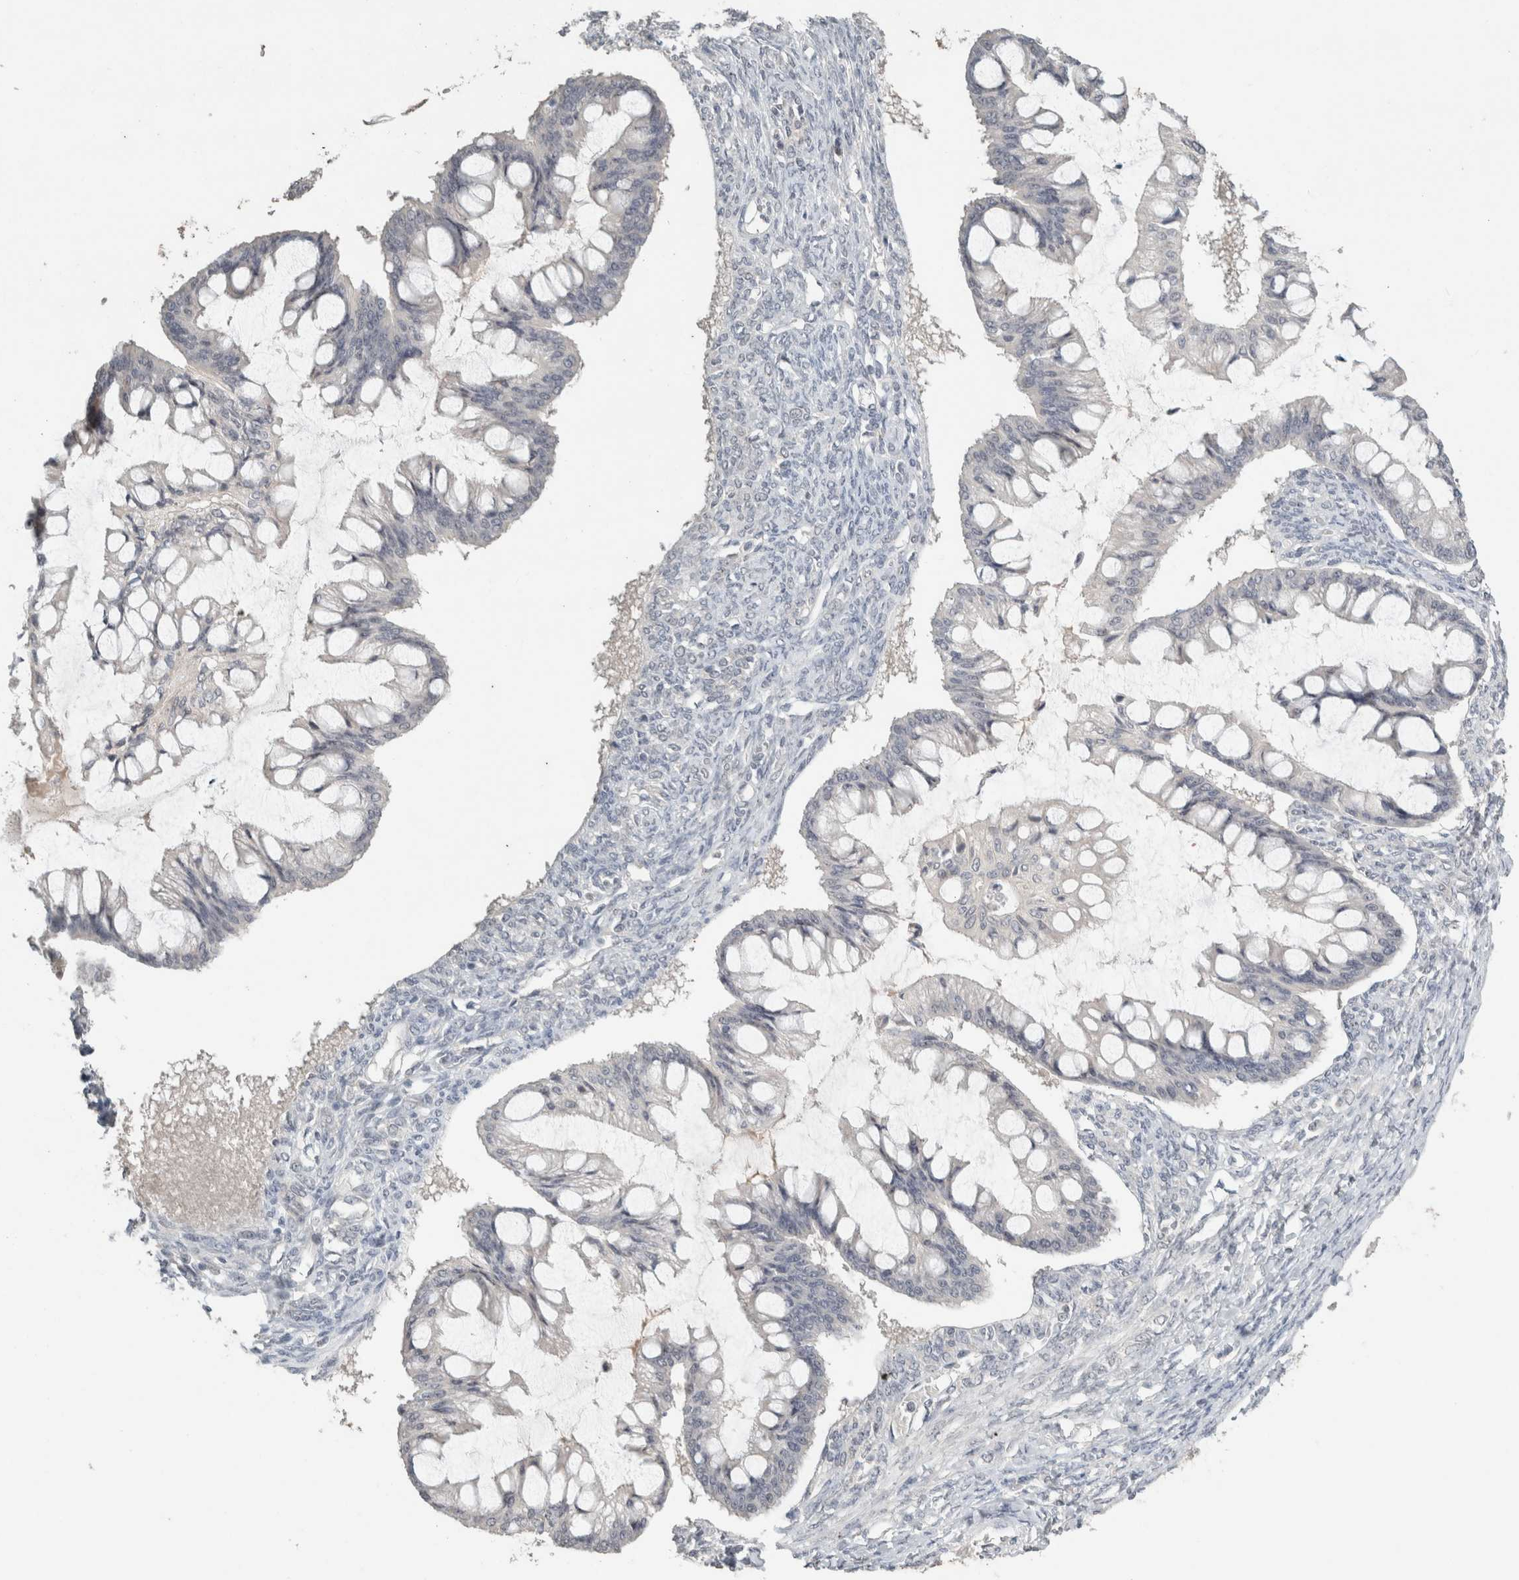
{"staining": {"intensity": "negative", "quantity": "none", "location": "none"}, "tissue": "ovarian cancer", "cell_type": "Tumor cells", "image_type": "cancer", "snomed": [{"axis": "morphology", "description": "Cystadenocarcinoma, mucinous, NOS"}, {"axis": "topography", "description": "Ovary"}], "caption": "The histopathology image reveals no significant expression in tumor cells of mucinous cystadenocarcinoma (ovarian).", "gene": "TRAT1", "patient": {"sex": "female", "age": 73}}